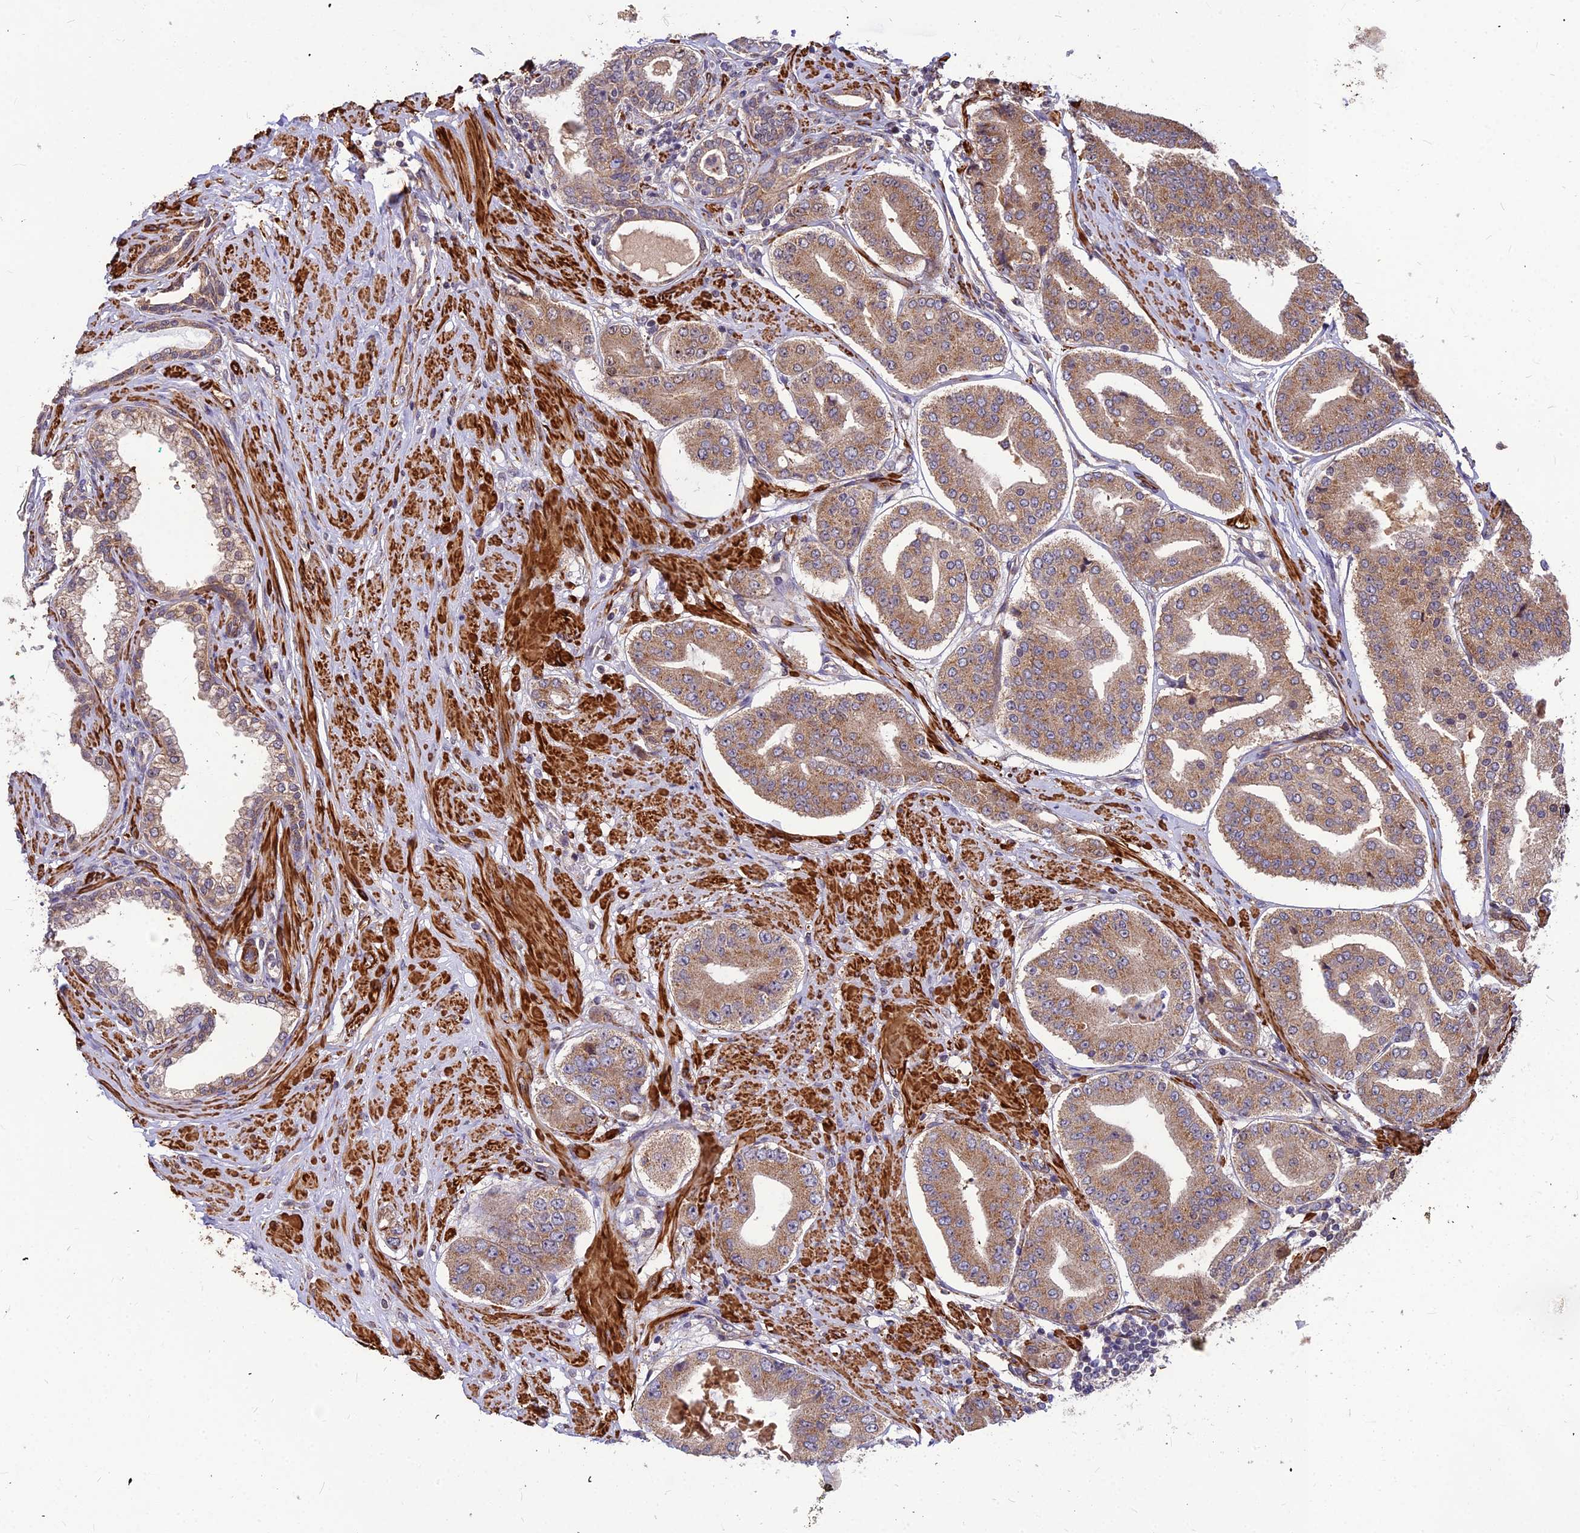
{"staining": {"intensity": "moderate", "quantity": ">75%", "location": "cytoplasmic/membranous"}, "tissue": "prostate cancer", "cell_type": "Tumor cells", "image_type": "cancer", "snomed": [{"axis": "morphology", "description": "Adenocarcinoma, High grade"}, {"axis": "topography", "description": "Prostate"}], "caption": "A brown stain highlights moderate cytoplasmic/membranous positivity of a protein in prostate cancer (adenocarcinoma (high-grade)) tumor cells. The staining was performed using DAB (3,3'-diaminobenzidine), with brown indicating positive protein expression. Nuclei are stained blue with hematoxylin.", "gene": "LEKR1", "patient": {"sex": "male", "age": 63}}